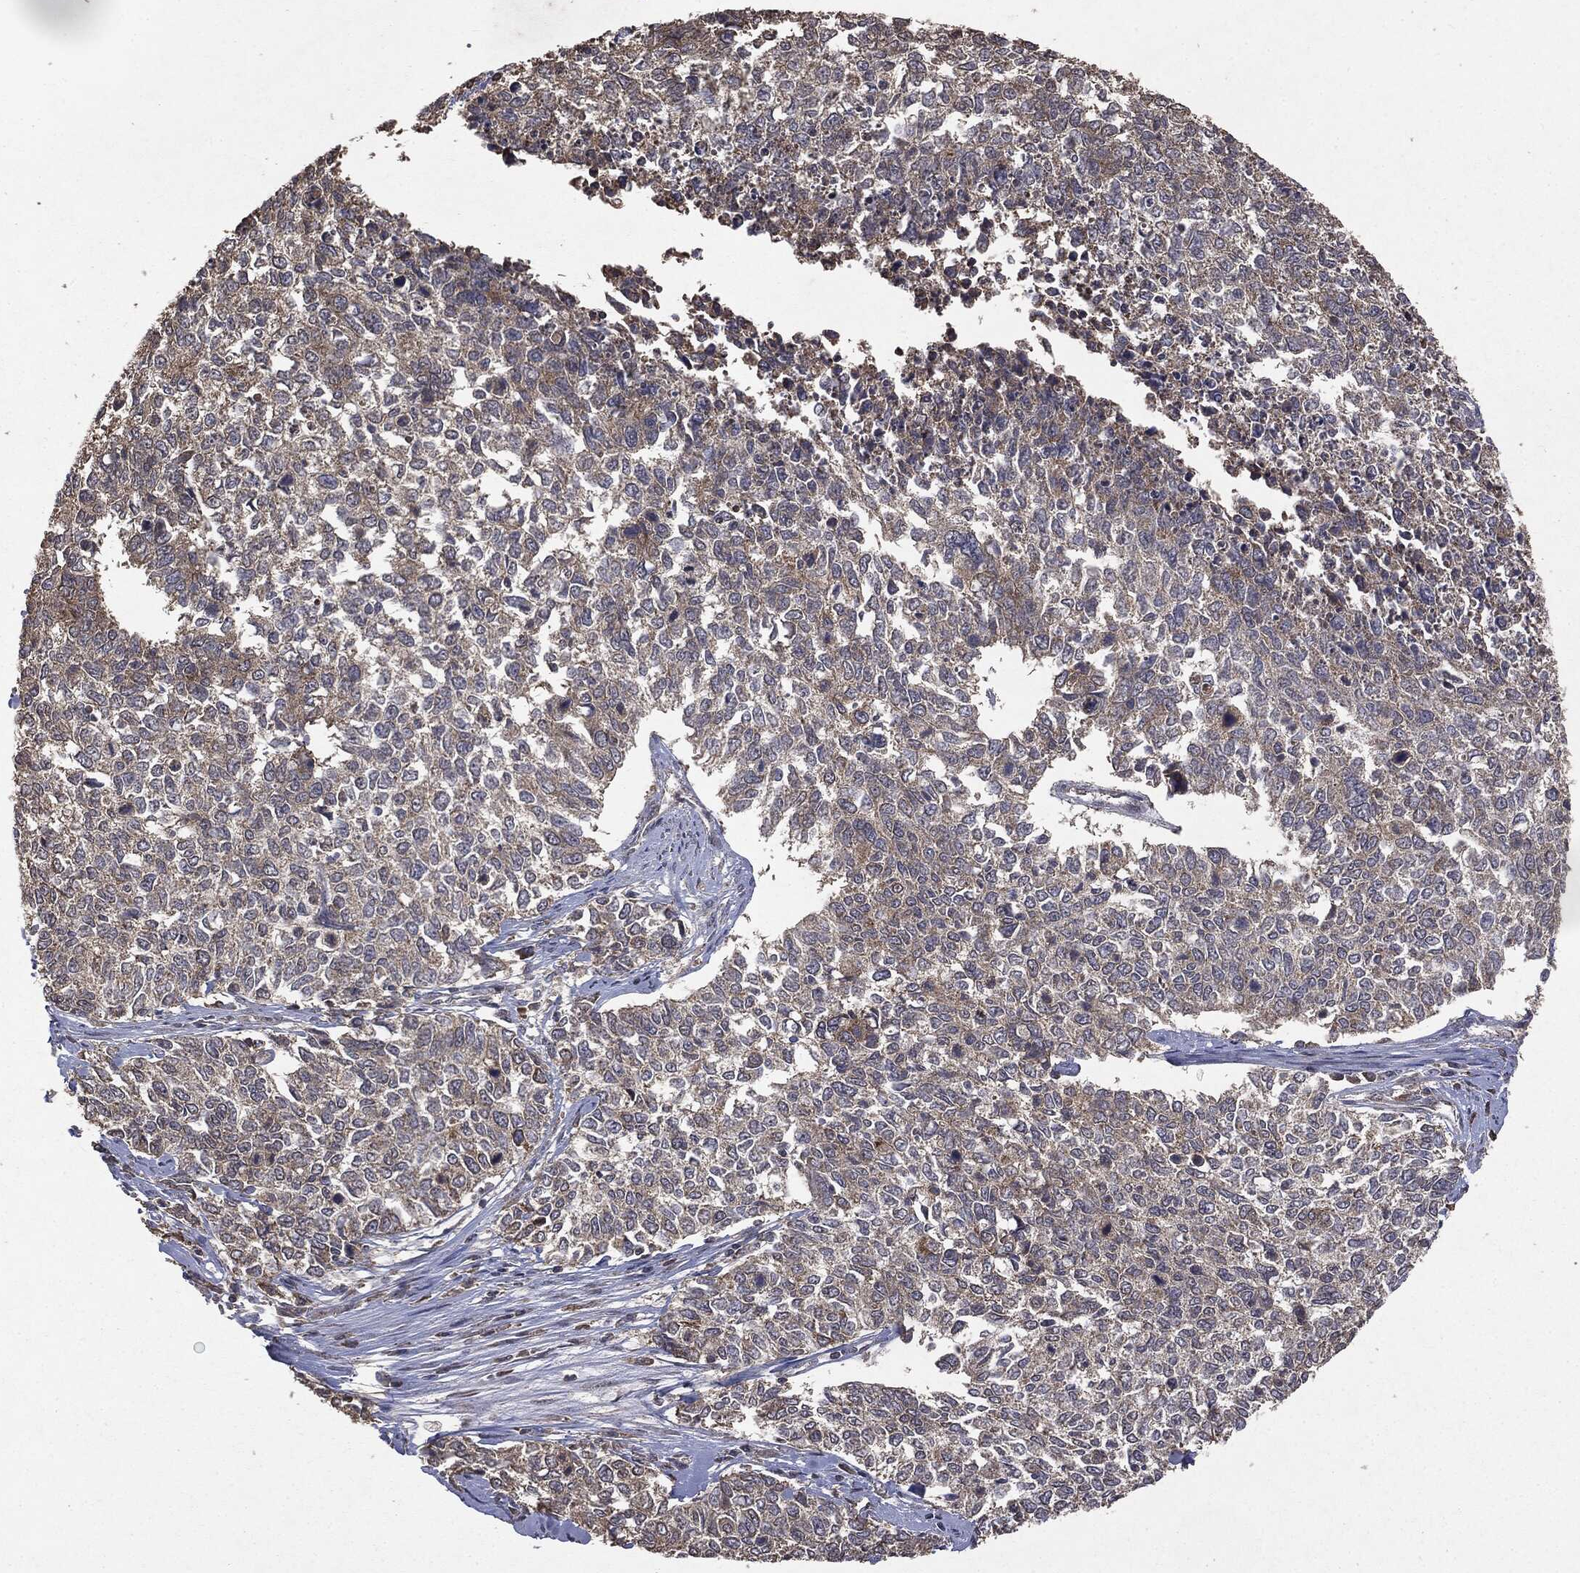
{"staining": {"intensity": "negative", "quantity": "none", "location": "none"}, "tissue": "cervical cancer", "cell_type": "Tumor cells", "image_type": "cancer", "snomed": [{"axis": "morphology", "description": "Adenocarcinoma, NOS"}, {"axis": "topography", "description": "Cervix"}], "caption": "High magnification brightfield microscopy of cervical adenocarcinoma stained with DAB (3,3'-diaminobenzidine) (brown) and counterstained with hematoxylin (blue): tumor cells show no significant positivity.", "gene": "PTEN", "patient": {"sex": "female", "age": 63}}